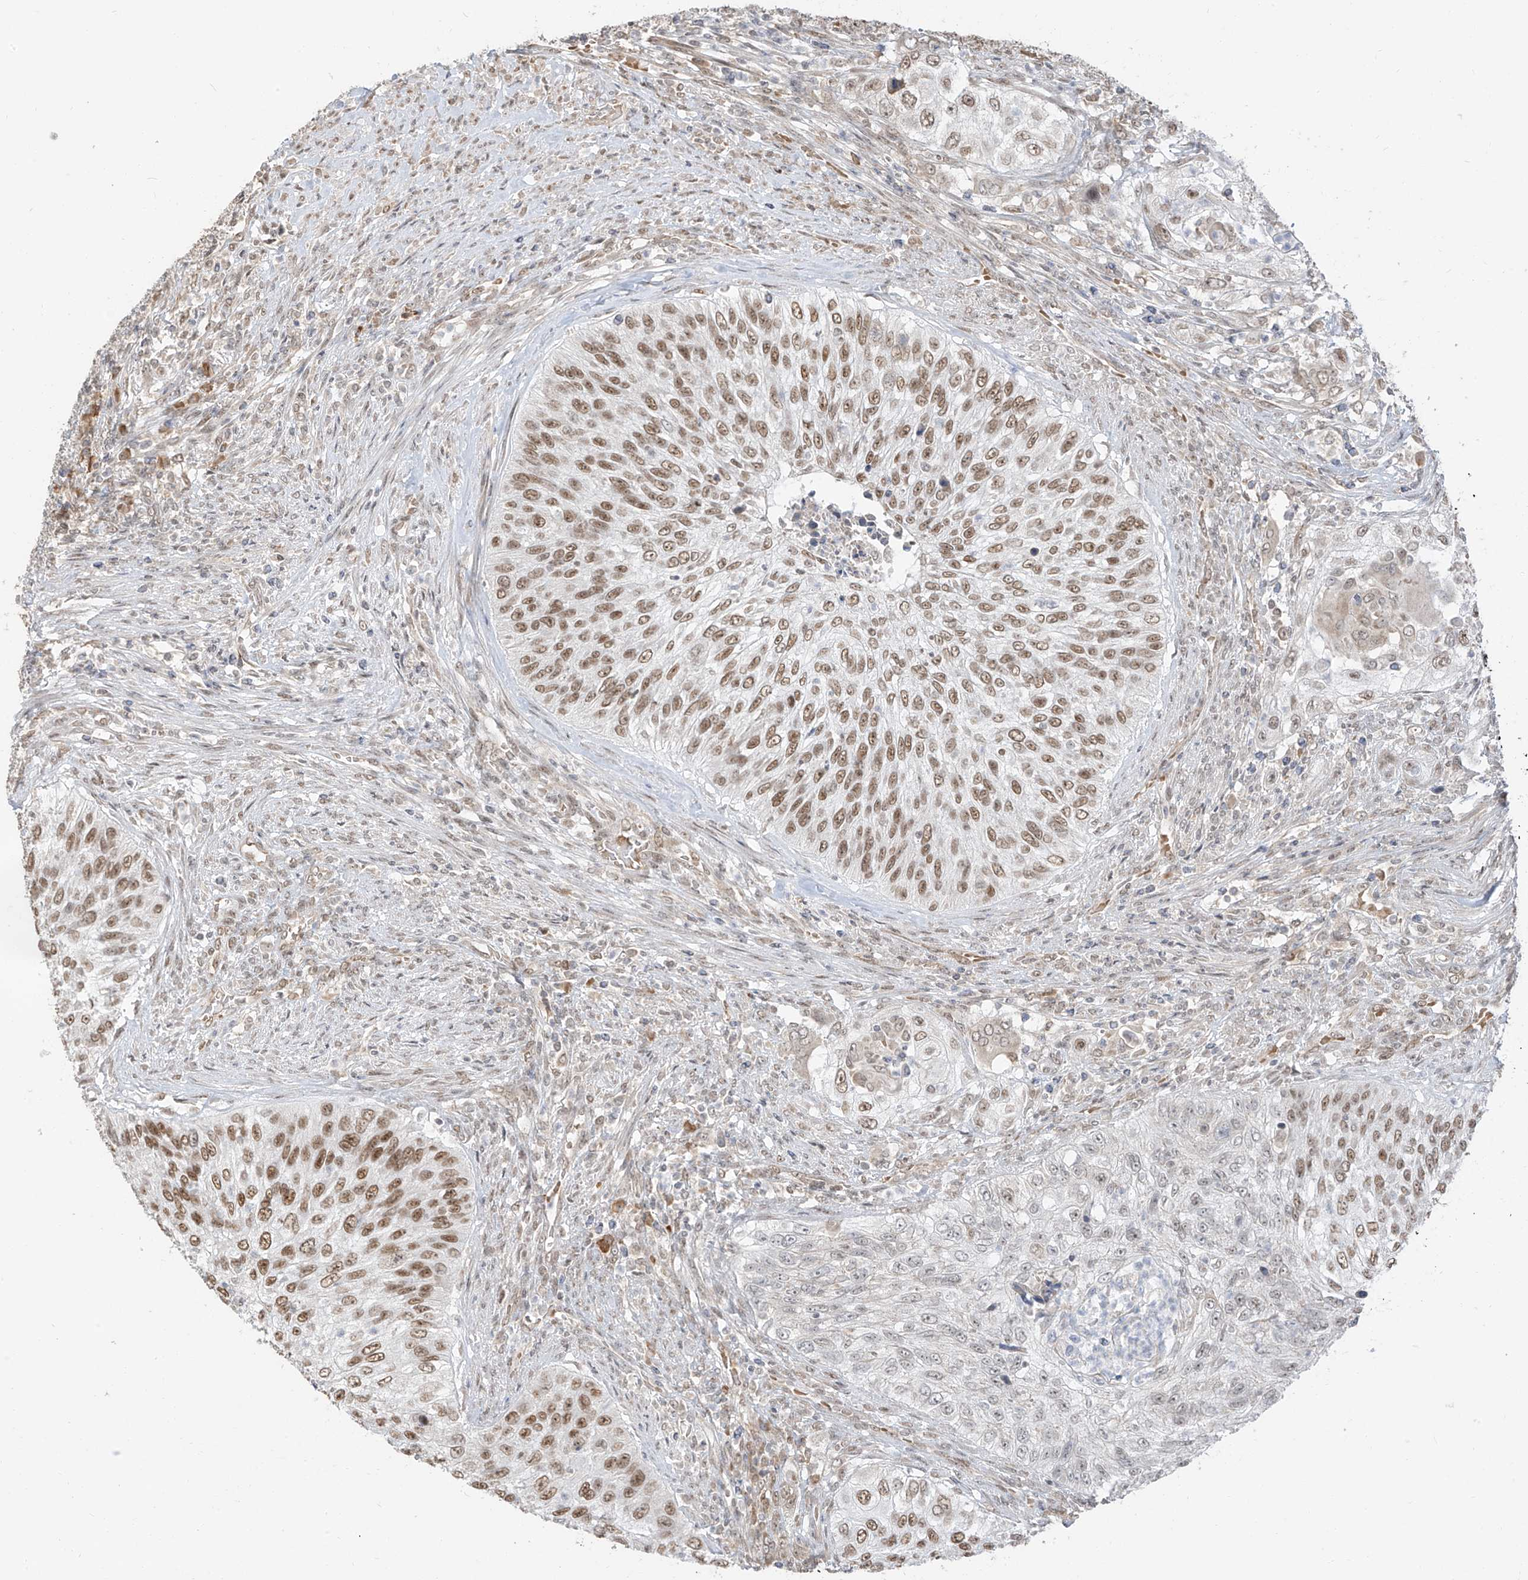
{"staining": {"intensity": "moderate", "quantity": ">75%", "location": "nuclear"}, "tissue": "urothelial cancer", "cell_type": "Tumor cells", "image_type": "cancer", "snomed": [{"axis": "morphology", "description": "Urothelial carcinoma, High grade"}, {"axis": "topography", "description": "Urinary bladder"}], "caption": "The image reveals immunohistochemical staining of urothelial carcinoma (high-grade). There is moderate nuclear expression is present in about >75% of tumor cells.", "gene": "ZMYM2", "patient": {"sex": "female", "age": 60}}